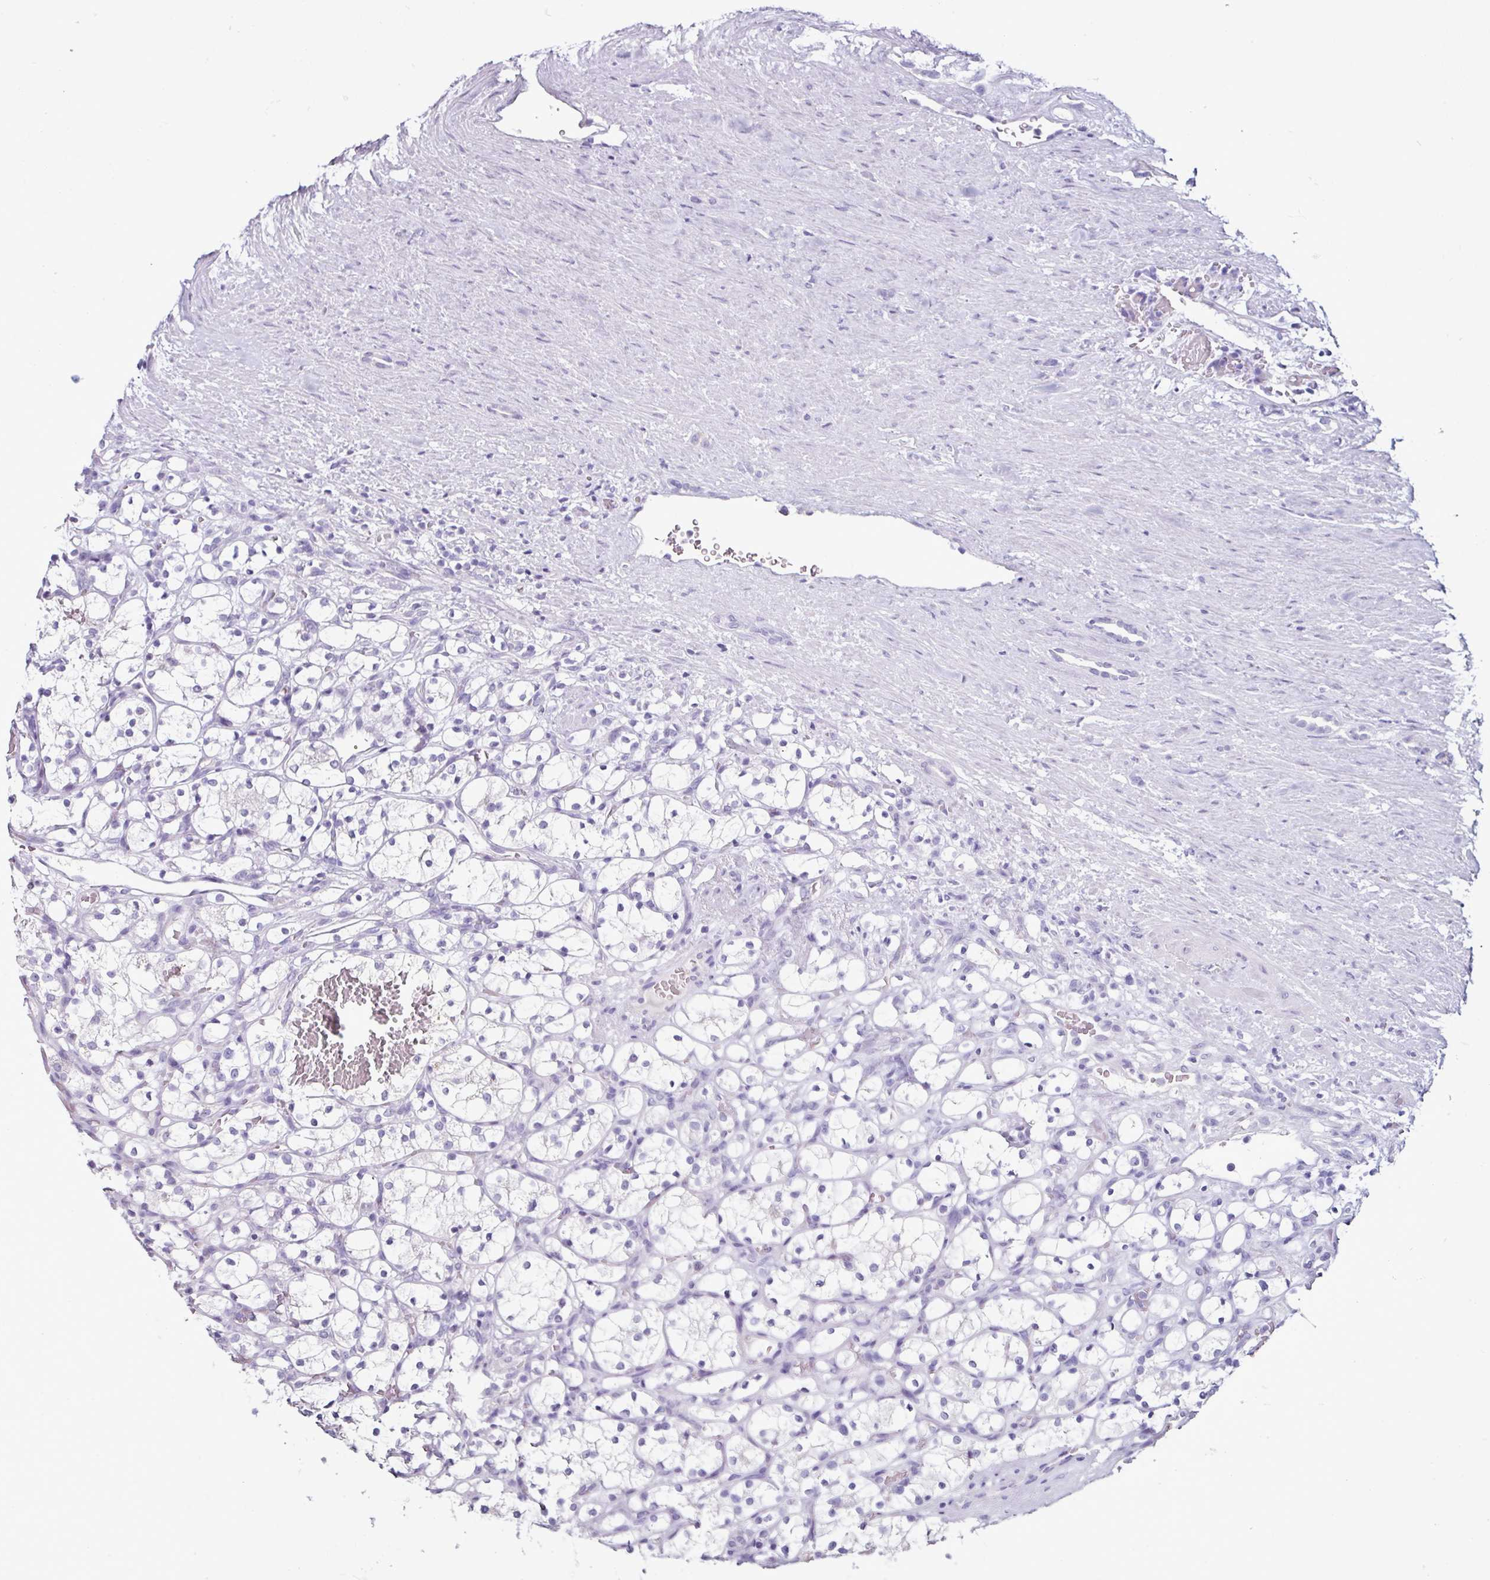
{"staining": {"intensity": "negative", "quantity": "none", "location": "none"}, "tissue": "renal cancer", "cell_type": "Tumor cells", "image_type": "cancer", "snomed": [{"axis": "morphology", "description": "Adenocarcinoma, NOS"}, {"axis": "topography", "description": "Kidney"}], "caption": "This is an immunohistochemistry (IHC) image of human renal cancer. There is no positivity in tumor cells.", "gene": "GLP2R", "patient": {"sex": "female", "age": 69}}